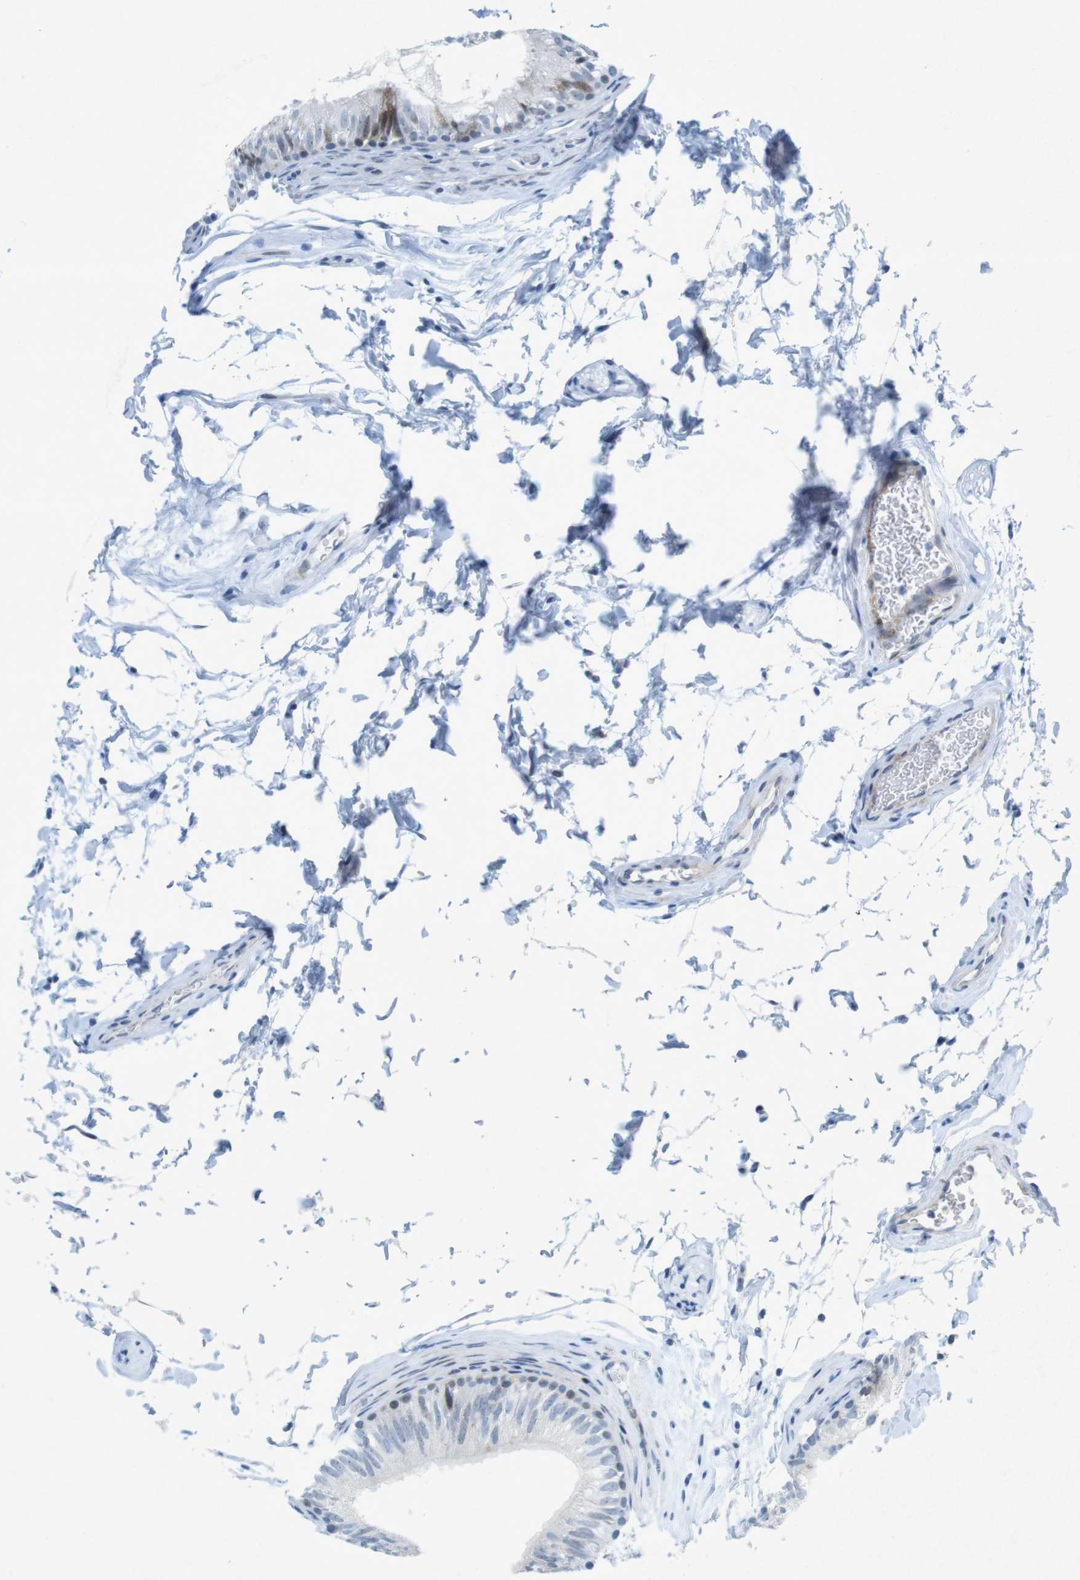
{"staining": {"intensity": "moderate", "quantity": "25%-75%", "location": "cytoplasmic/membranous"}, "tissue": "epididymis", "cell_type": "Glandular cells", "image_type": "normal", "snomed": [{"axis": "morphology", "description": "Normal tissue, NOS"}, {"axis": "topography", "description": "Epididymis"}], "caption": "Unremarkable epididymis demonstrates moderate cytoplasmic/membranous staining in approximately 25%-75% of glandular cells, visualized by immunohistochemistry. The protein is shown in brown color, while the nuclei are stained blue.", "gene": "CHAF1A", "patient": {"sex": "male", "age": 36}}